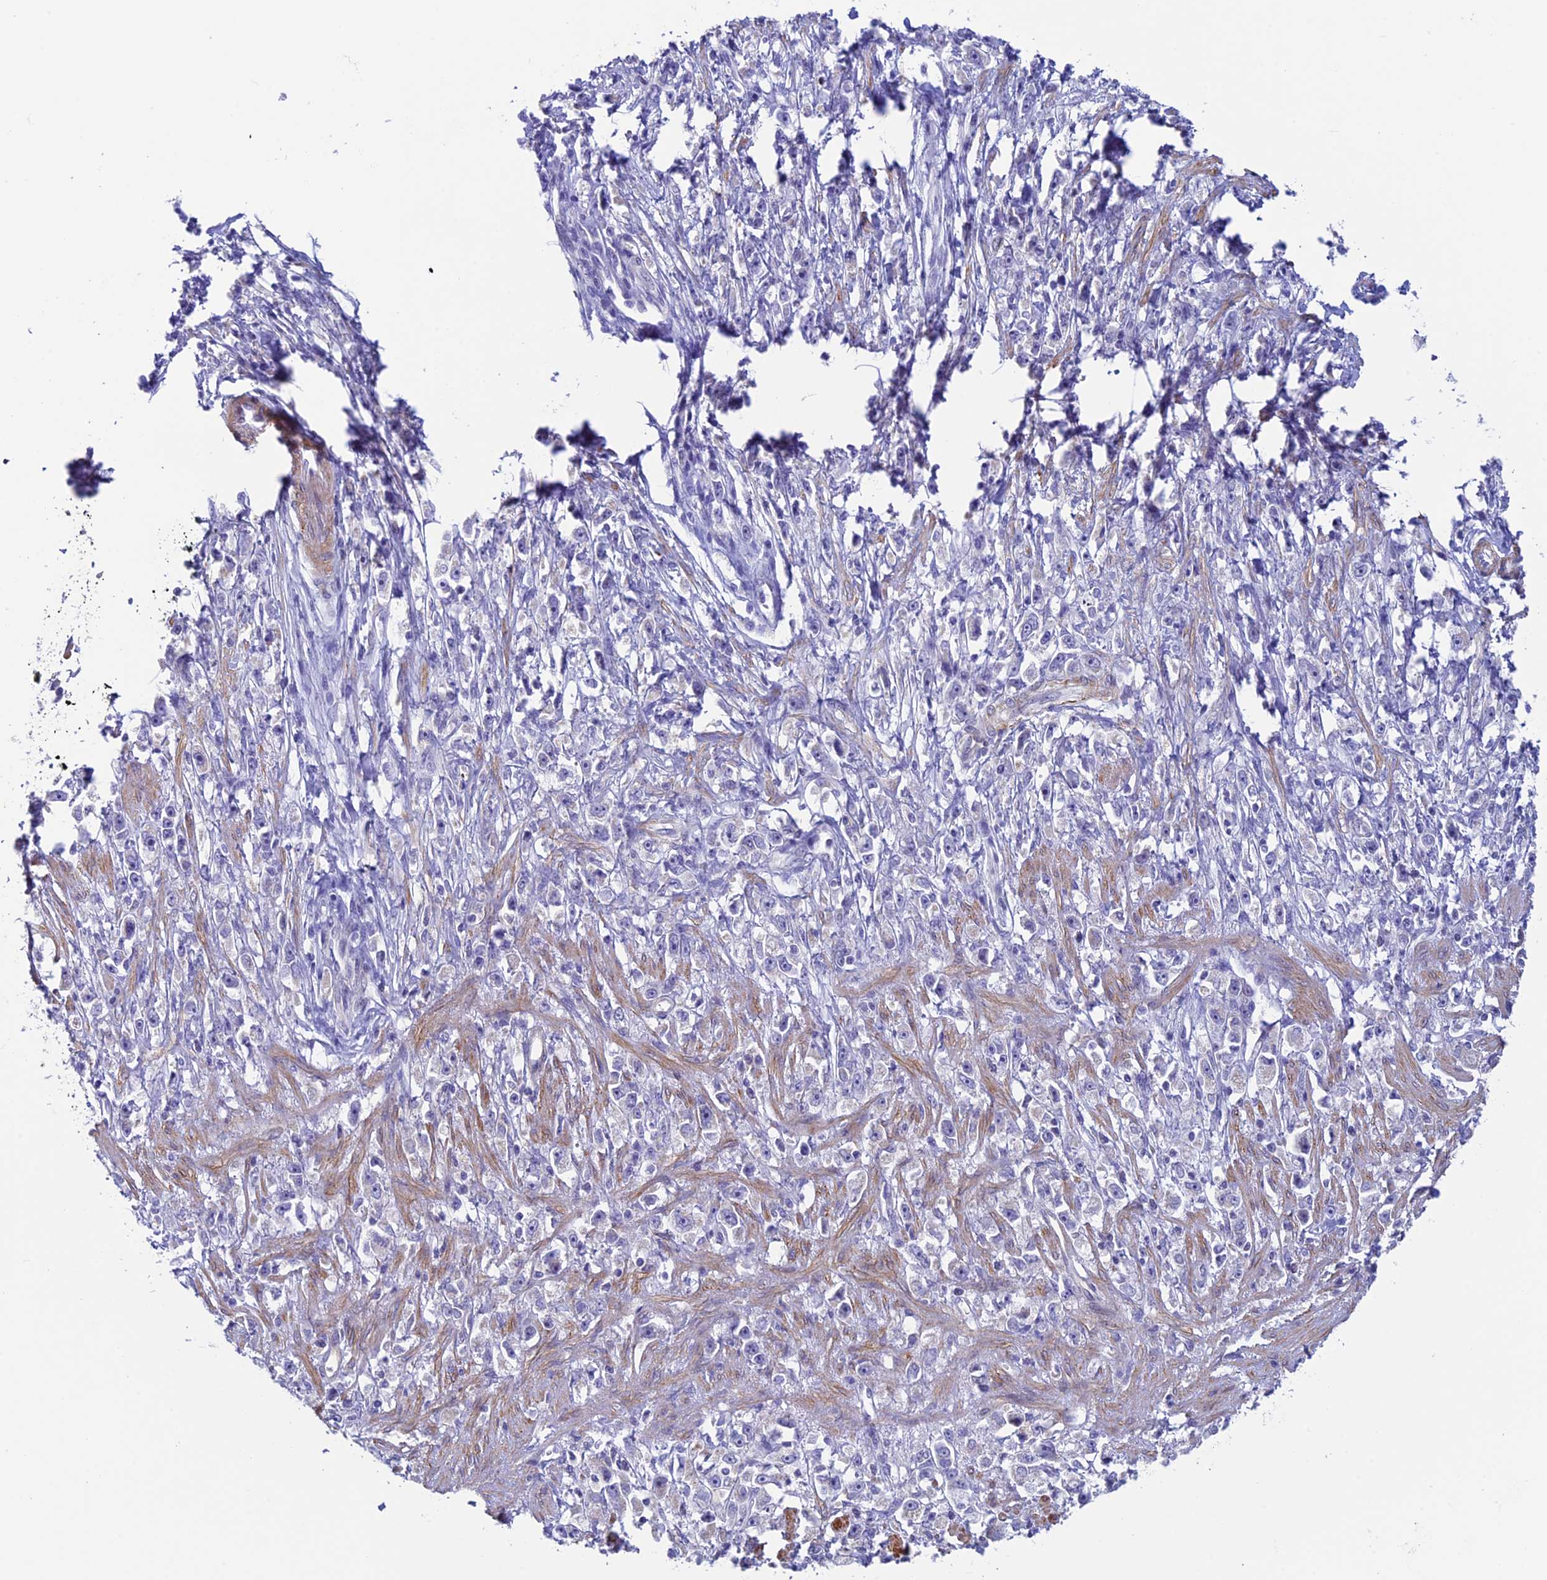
{"staining": {"intensity": "negative", "quantity": "none", "location": "none"}, "tissue": "stomach cancer", "cell_type": "Tumor cells", "image_type": "cancer", "snomed": [{"axis": "morphology", "description": "Adenocarcinoma, NOS"}, {"axis": "topography", "description": "Stomach"}], "caption": "An IHC micrograph of adenocarcinoma (stomach) is shown. There is no staining in tumor cells of adenocarcinoma (stomach).", "gene": "IGSF6", "patient": {"sex": "female", "age": 59}}